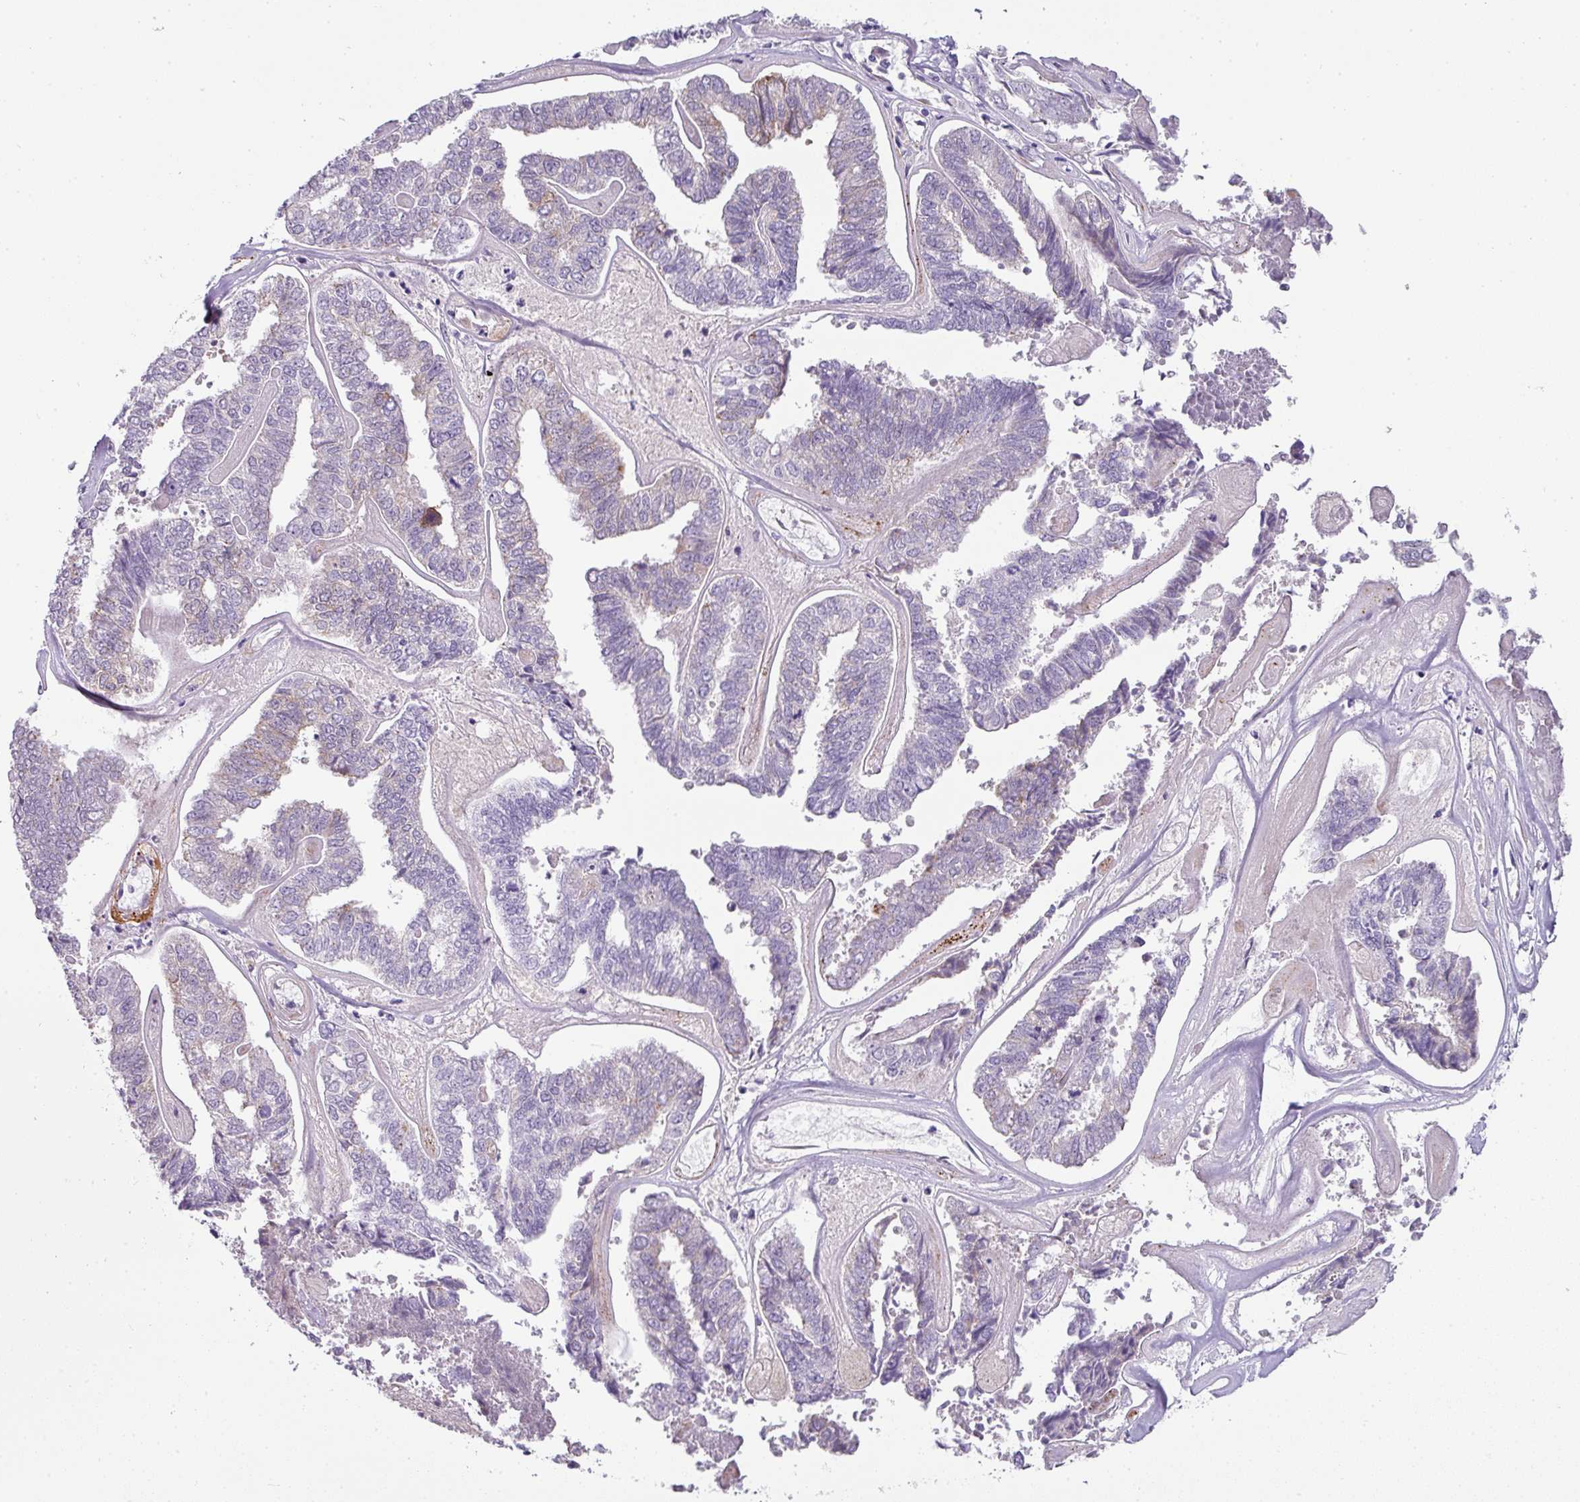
{"staining": {"intensity": "negative", "quantity": "none", "location": "none"}, "tissue": "endometrial cancer", "cell_type": "Tumor cells", "image_type": "cancer", "snomed": [{"axis": "morphology", "description": "Adenocarcinoma, NOS"}, {"axis": "topography", "description": "Endometrium"}], "caption": "There is no significant staining in tumor cells of adenocarcinoma (endometrial).", "gene": "FGF17", "patient": {"sex": "female", "age": 73}}